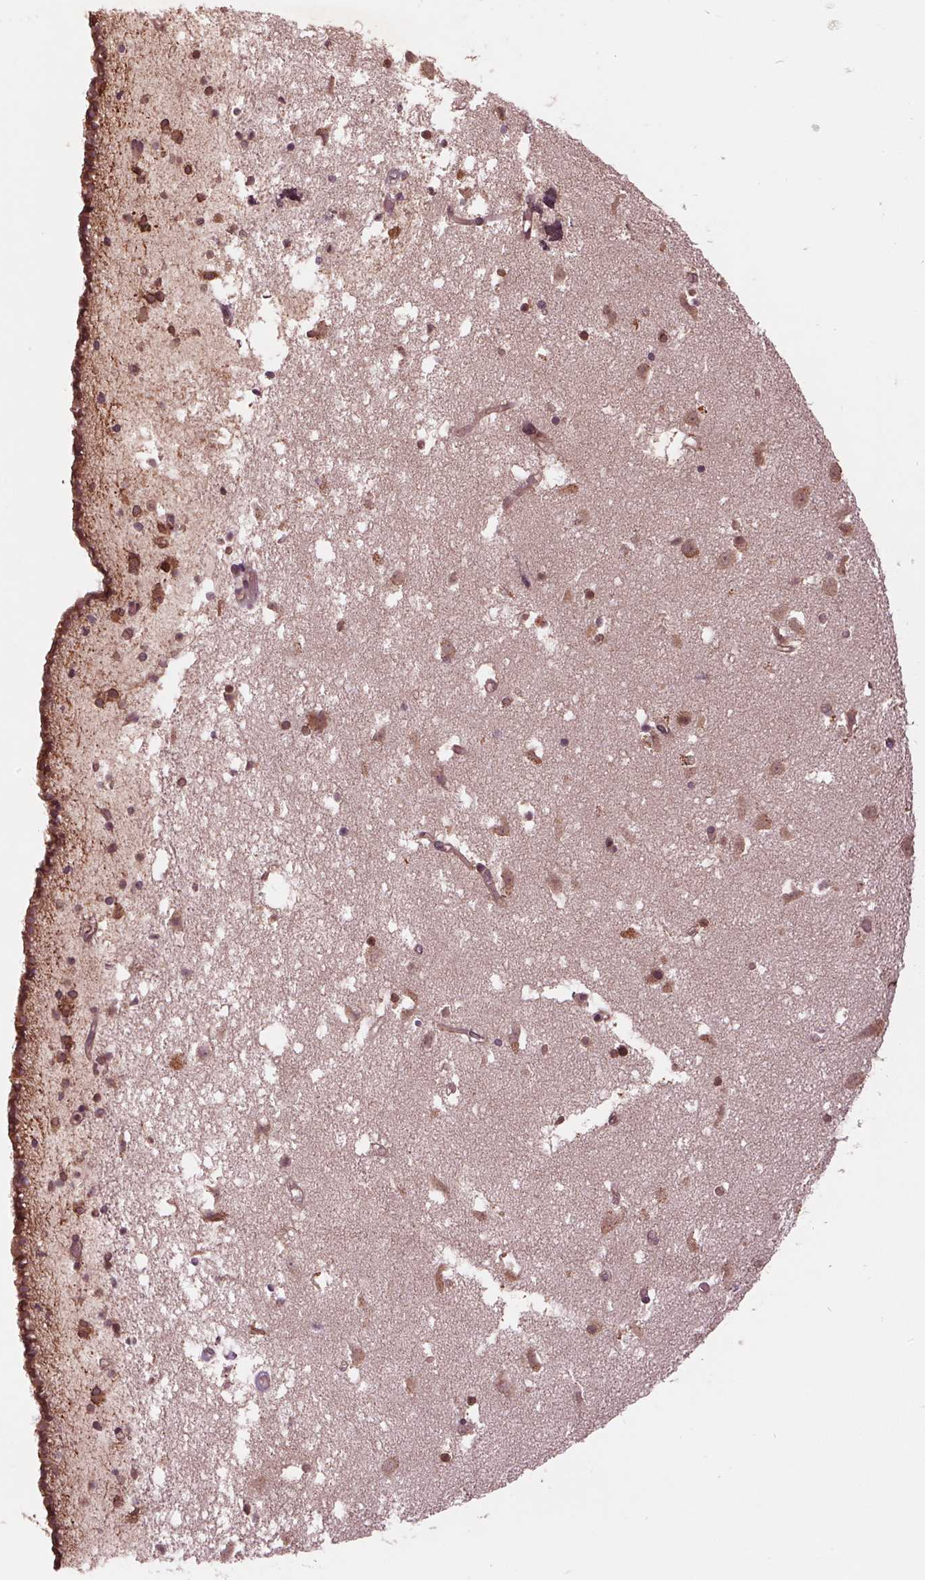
{"staining": {"intensity": "strong", "quantity": "25%-75%", "location": "nuclear"}, "tissue": "caudate", "cell_type": "Glial cells", "image_type": "normal", "snomed": [{"axis": "morphology", "description": "Normal tissue, NOS"}, {"axis": "topography", "description": "Lateral ventricle wall"}], "caption": "Protein expression by immunohistochemistry (IHC) reveals strong nuclear positivity in about 25%-75% of glial cells in benign caudate. (brown staining indicates protein expression, while blue staining denotes nuclei).", "gene": "ZNF471", "patient": {"sex": "female", "age": 42}}